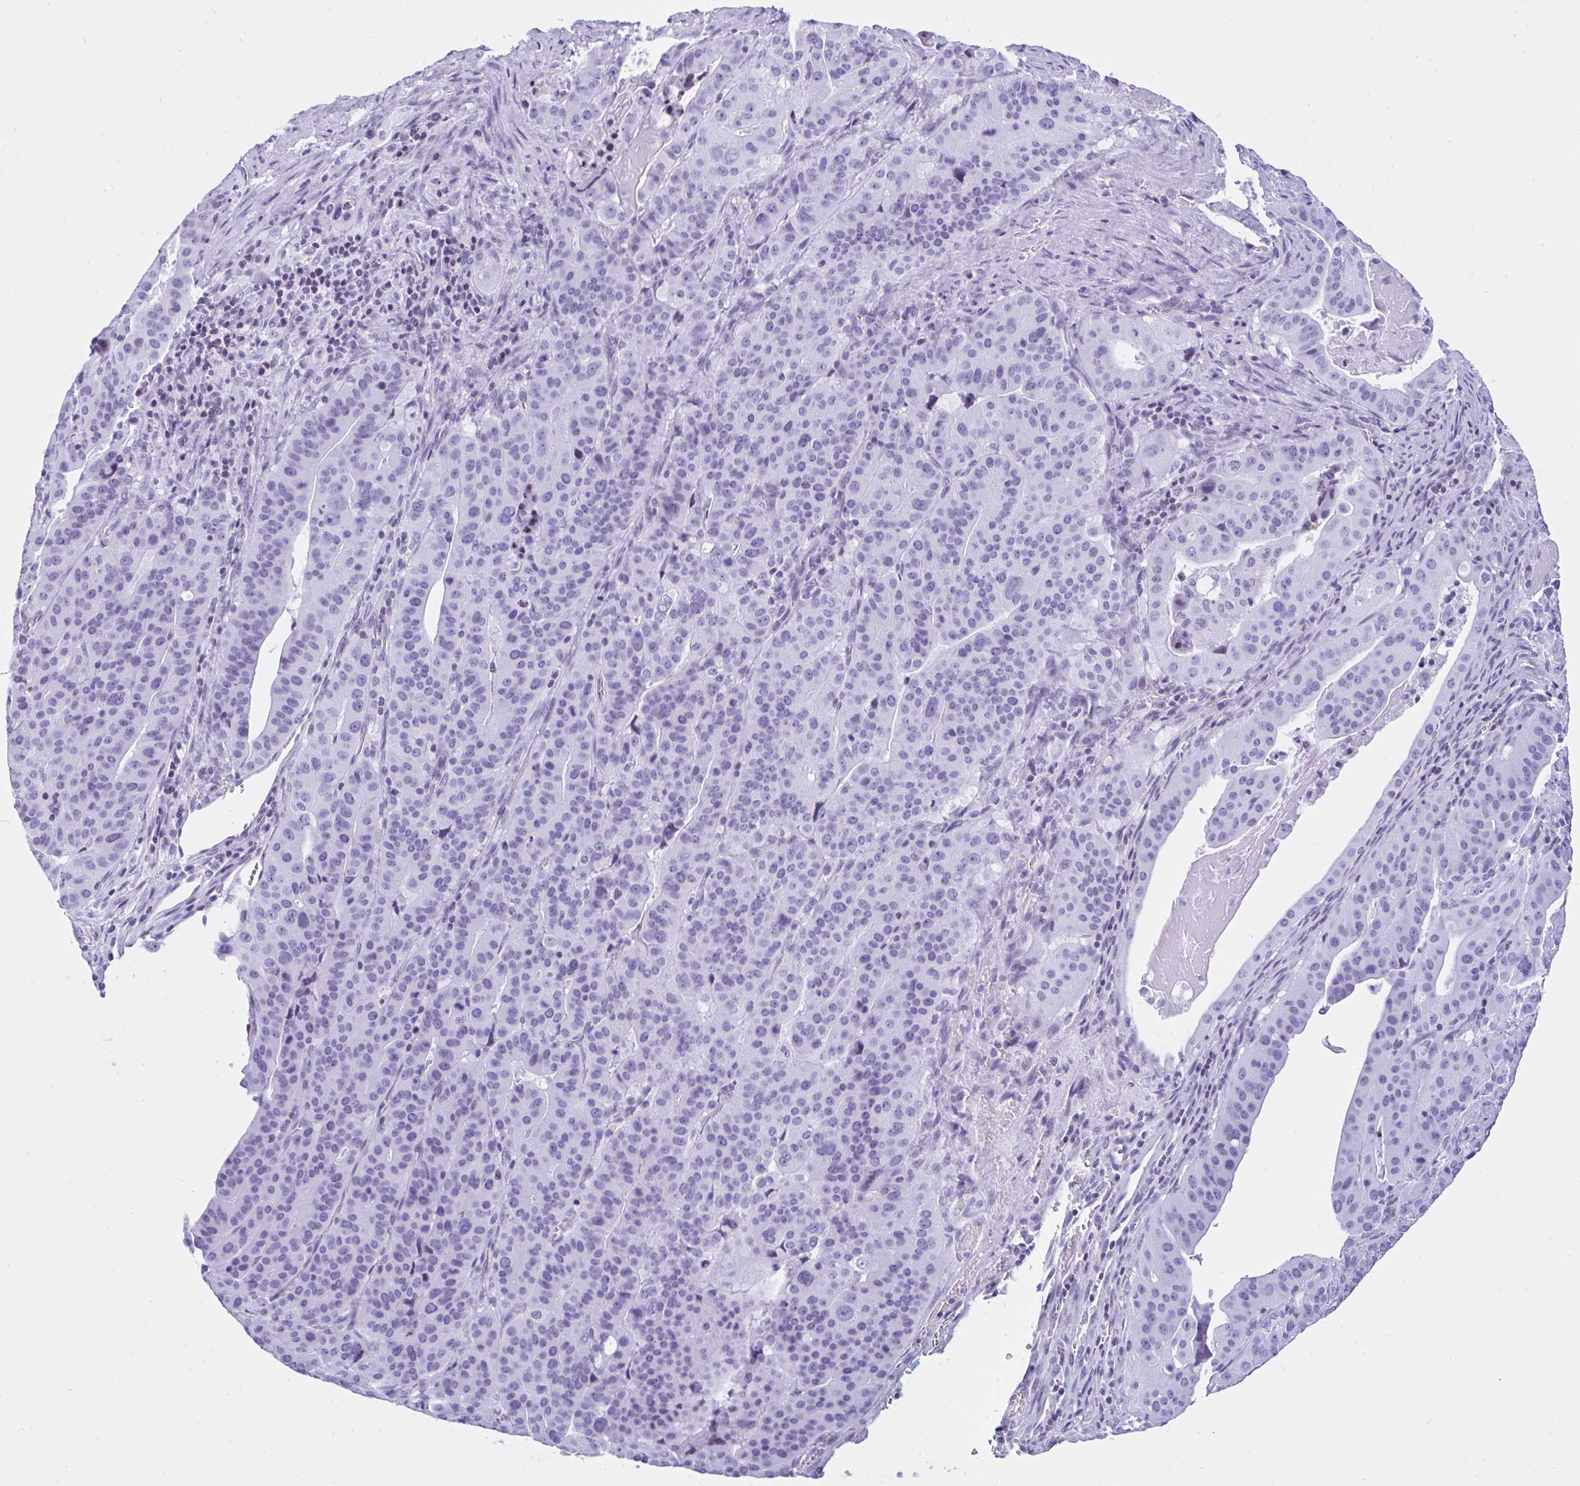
{"staining": {"intensity": "negative", "quantity": "none", "location": "none"}, "tissue": "stomach cancer", "cell_type": "Tumor cells", "image_type": "cancer", "snomed": [{"axis": "morphology", "description": "Adenocarcinoma, NOS"}, {"axis": "topography", "description": "Stomach"}], "caption": "There is no significant positivity in tumor cells of adenocarcinoma (stomach). Brightfield microscopy of IHC stained with DAB (brown) and hematoxylin (blue), captured at high magnification.", "gene": "KRT27", "patient": {"sex": "male", "age": 48}}